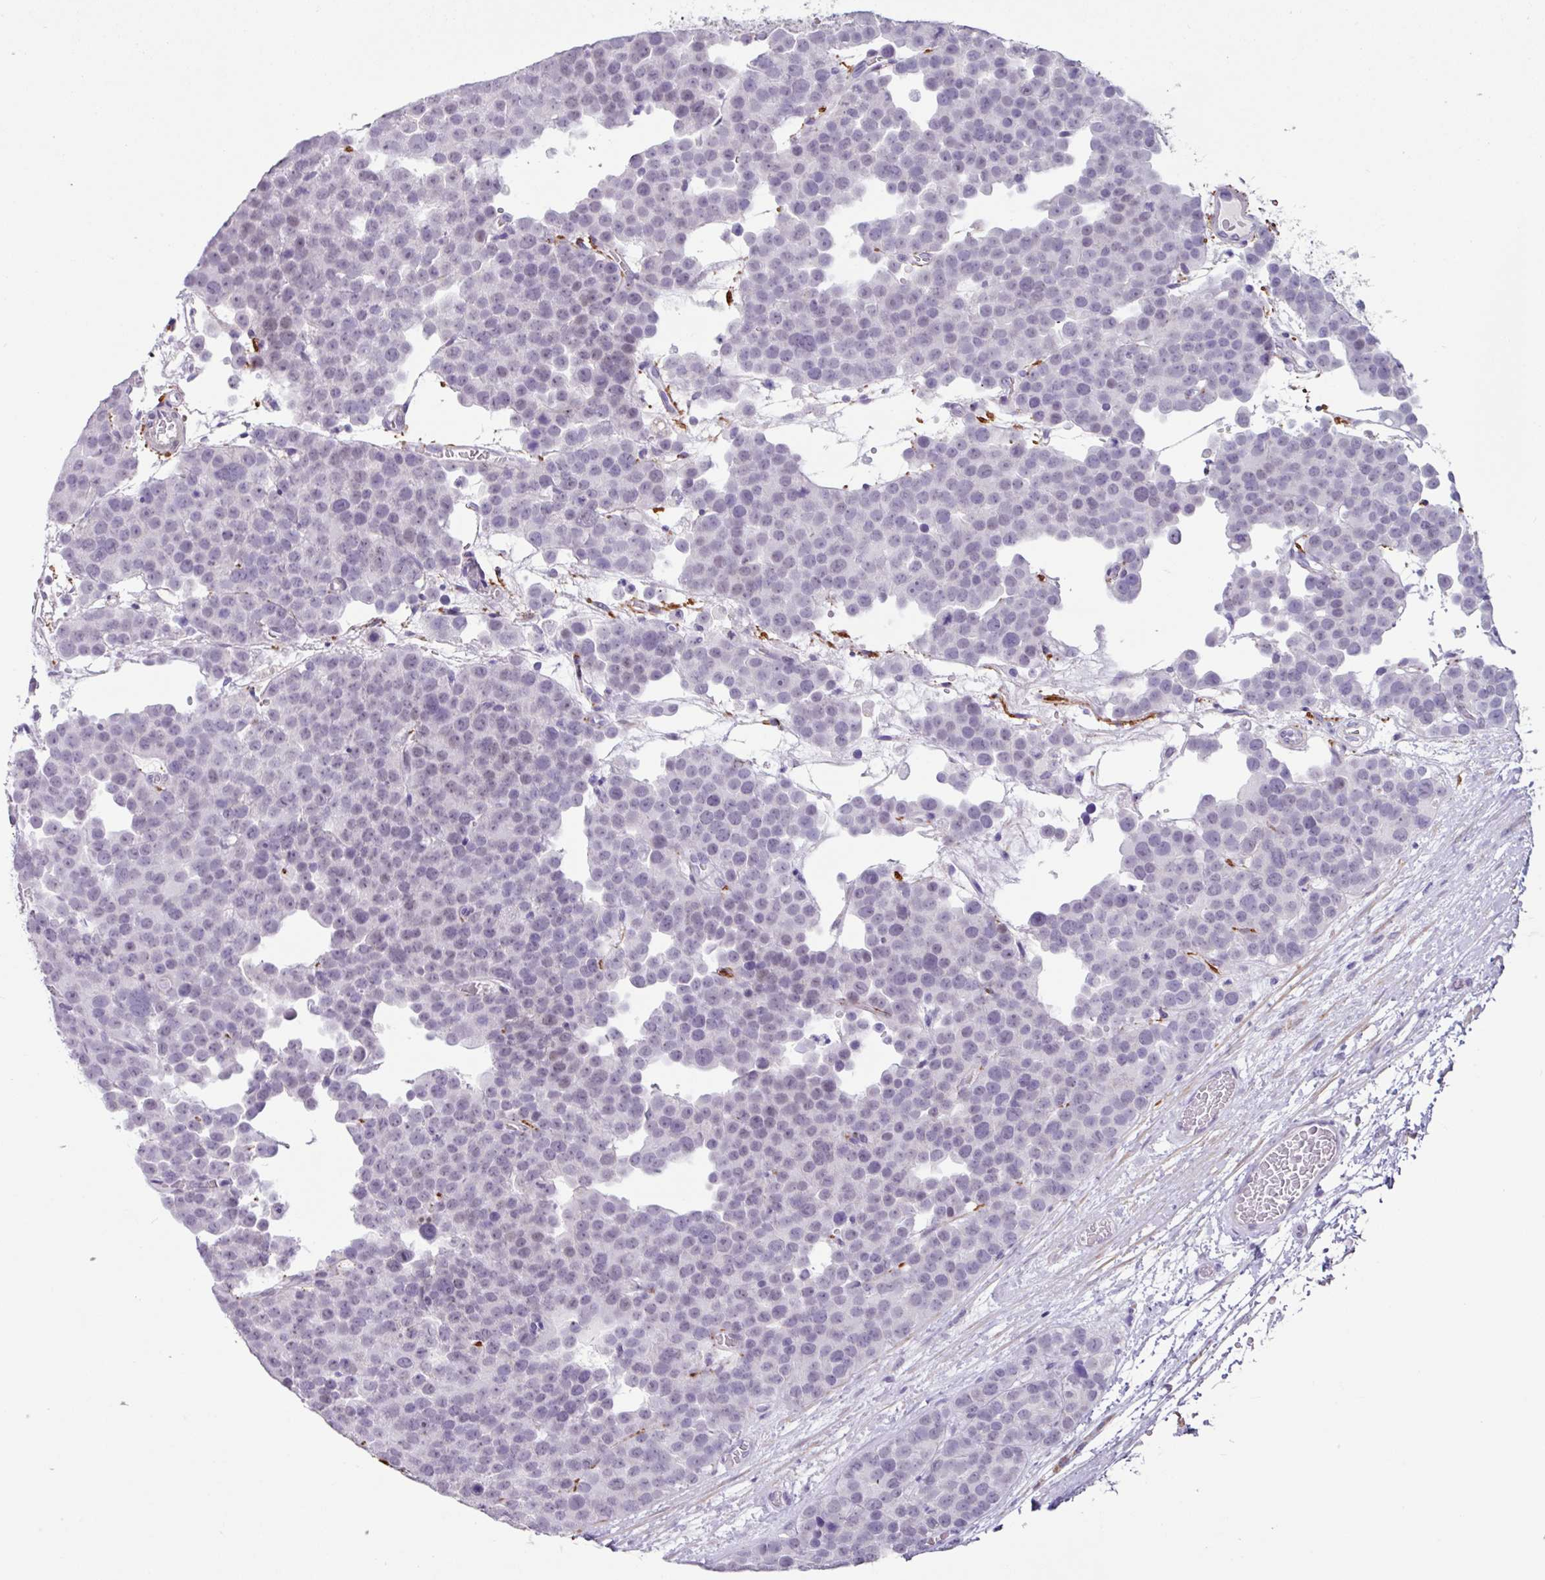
{"staining": {"intensity": "negative", "quantity": "none", "location": "none"}, "tissue": "testis cancer", "cell_type": "Tumor cells", "image_type": "cancer", "snomed": [{"axis": "morphology", "description": "Seminoma, NOS"}, {"axis": "topography", "description": "Testis"}], "caption": "A photomicrograph of human testis cancer is negative for staining in tumor cells.", "gene": "OTX1", "patient": {"sex": "male", "age": 71}}